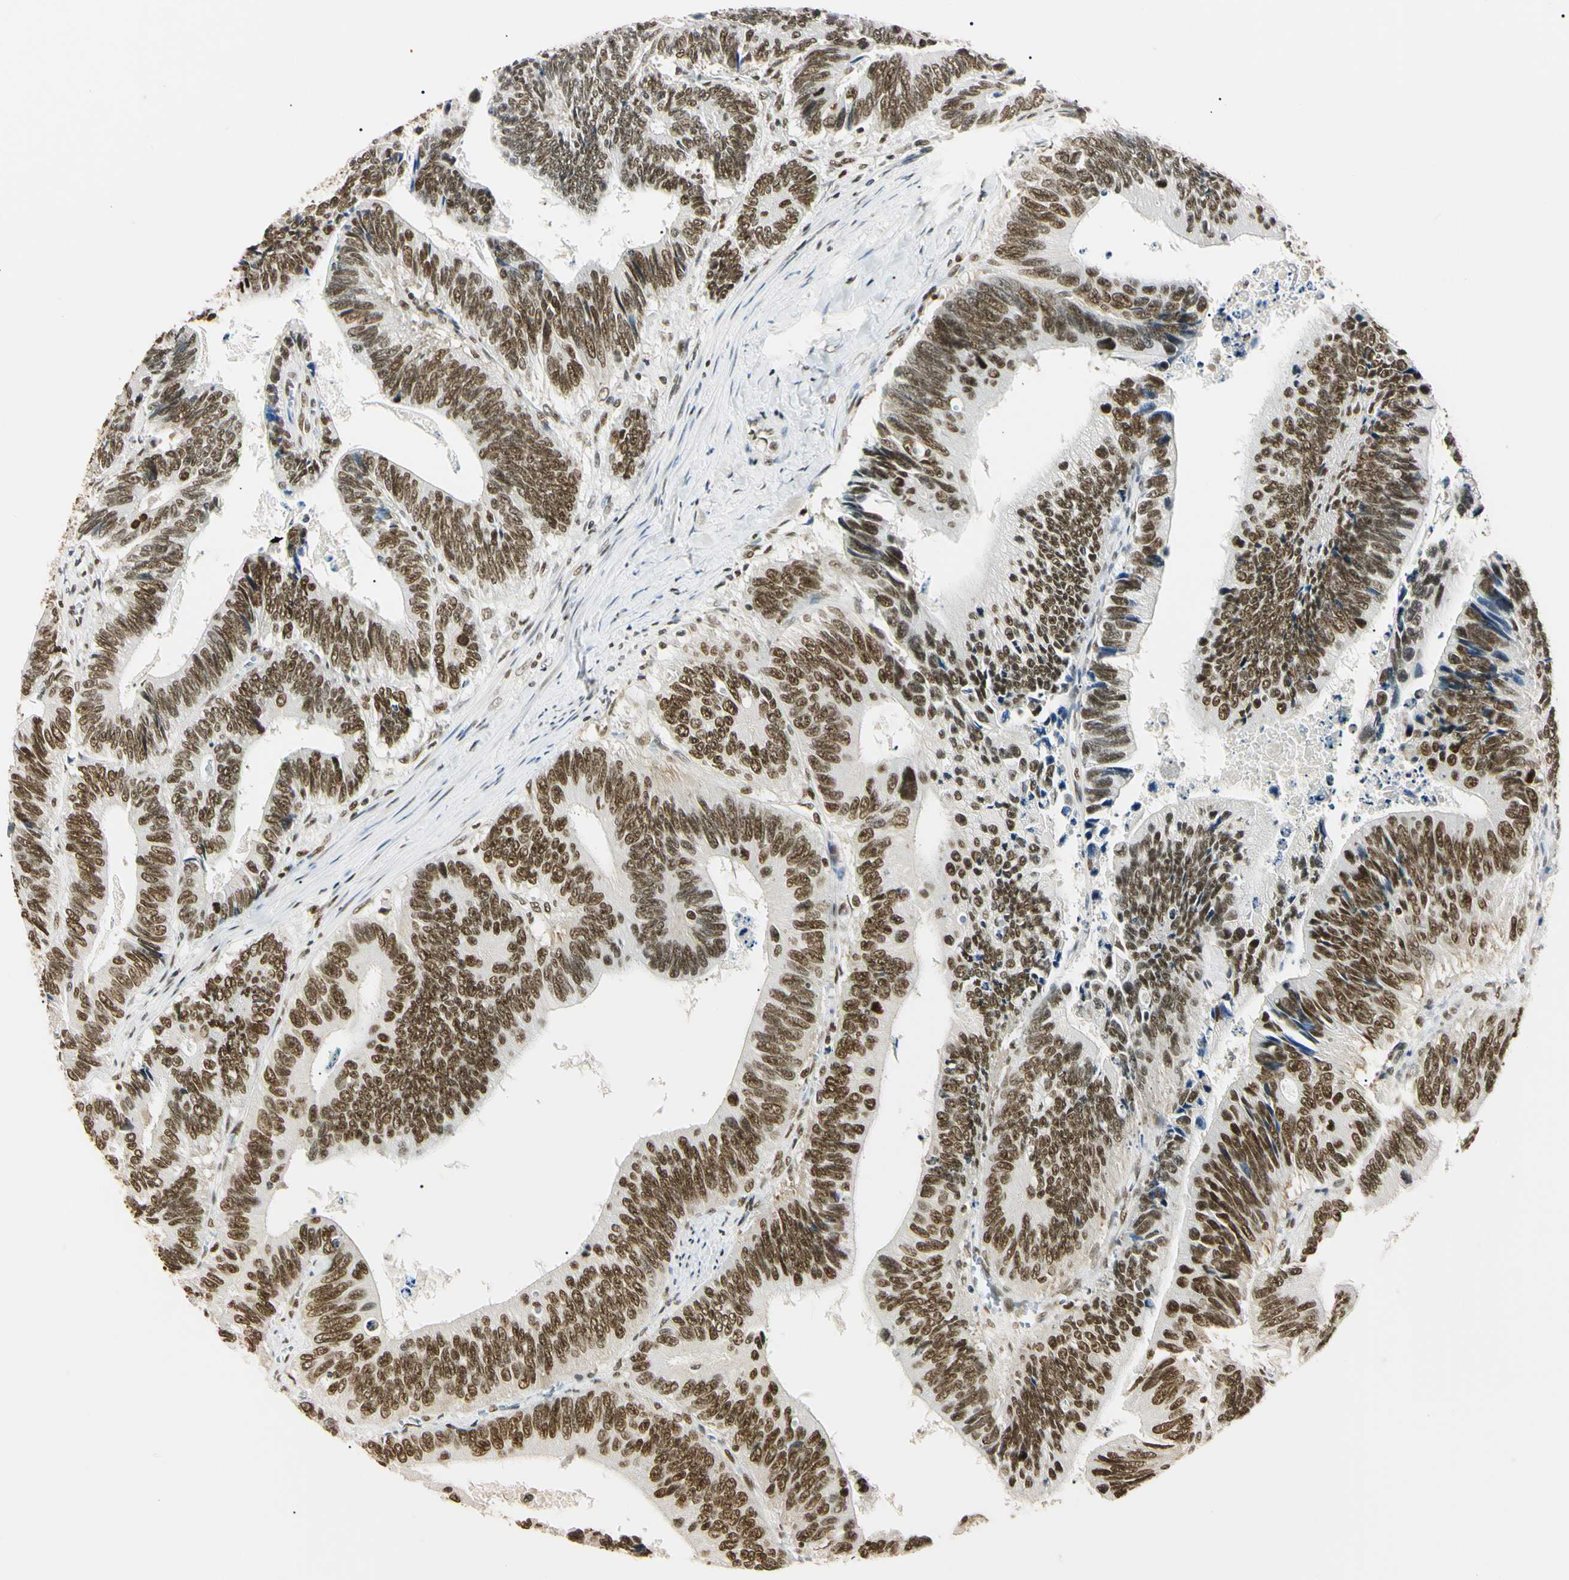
{"staining": {"intensity": "strong", "quantity": ">75%", "location": "nuclear"}, "tissue": "colorectal cancer", "cell_type": "Tumor cells", "image_type": "cancer", "snomed": [{"axis": "morphology", "description": "Adenocarcinoma, NOS"}, {"axis": "topography", "description": "Colon"}], "caption": "Adenocarcinoma (colorectal) stained with a protein marker shows strong staining in tumor cells.", "gene": "SMARCA5", "patient": {"sex": "male", "age": 72}}